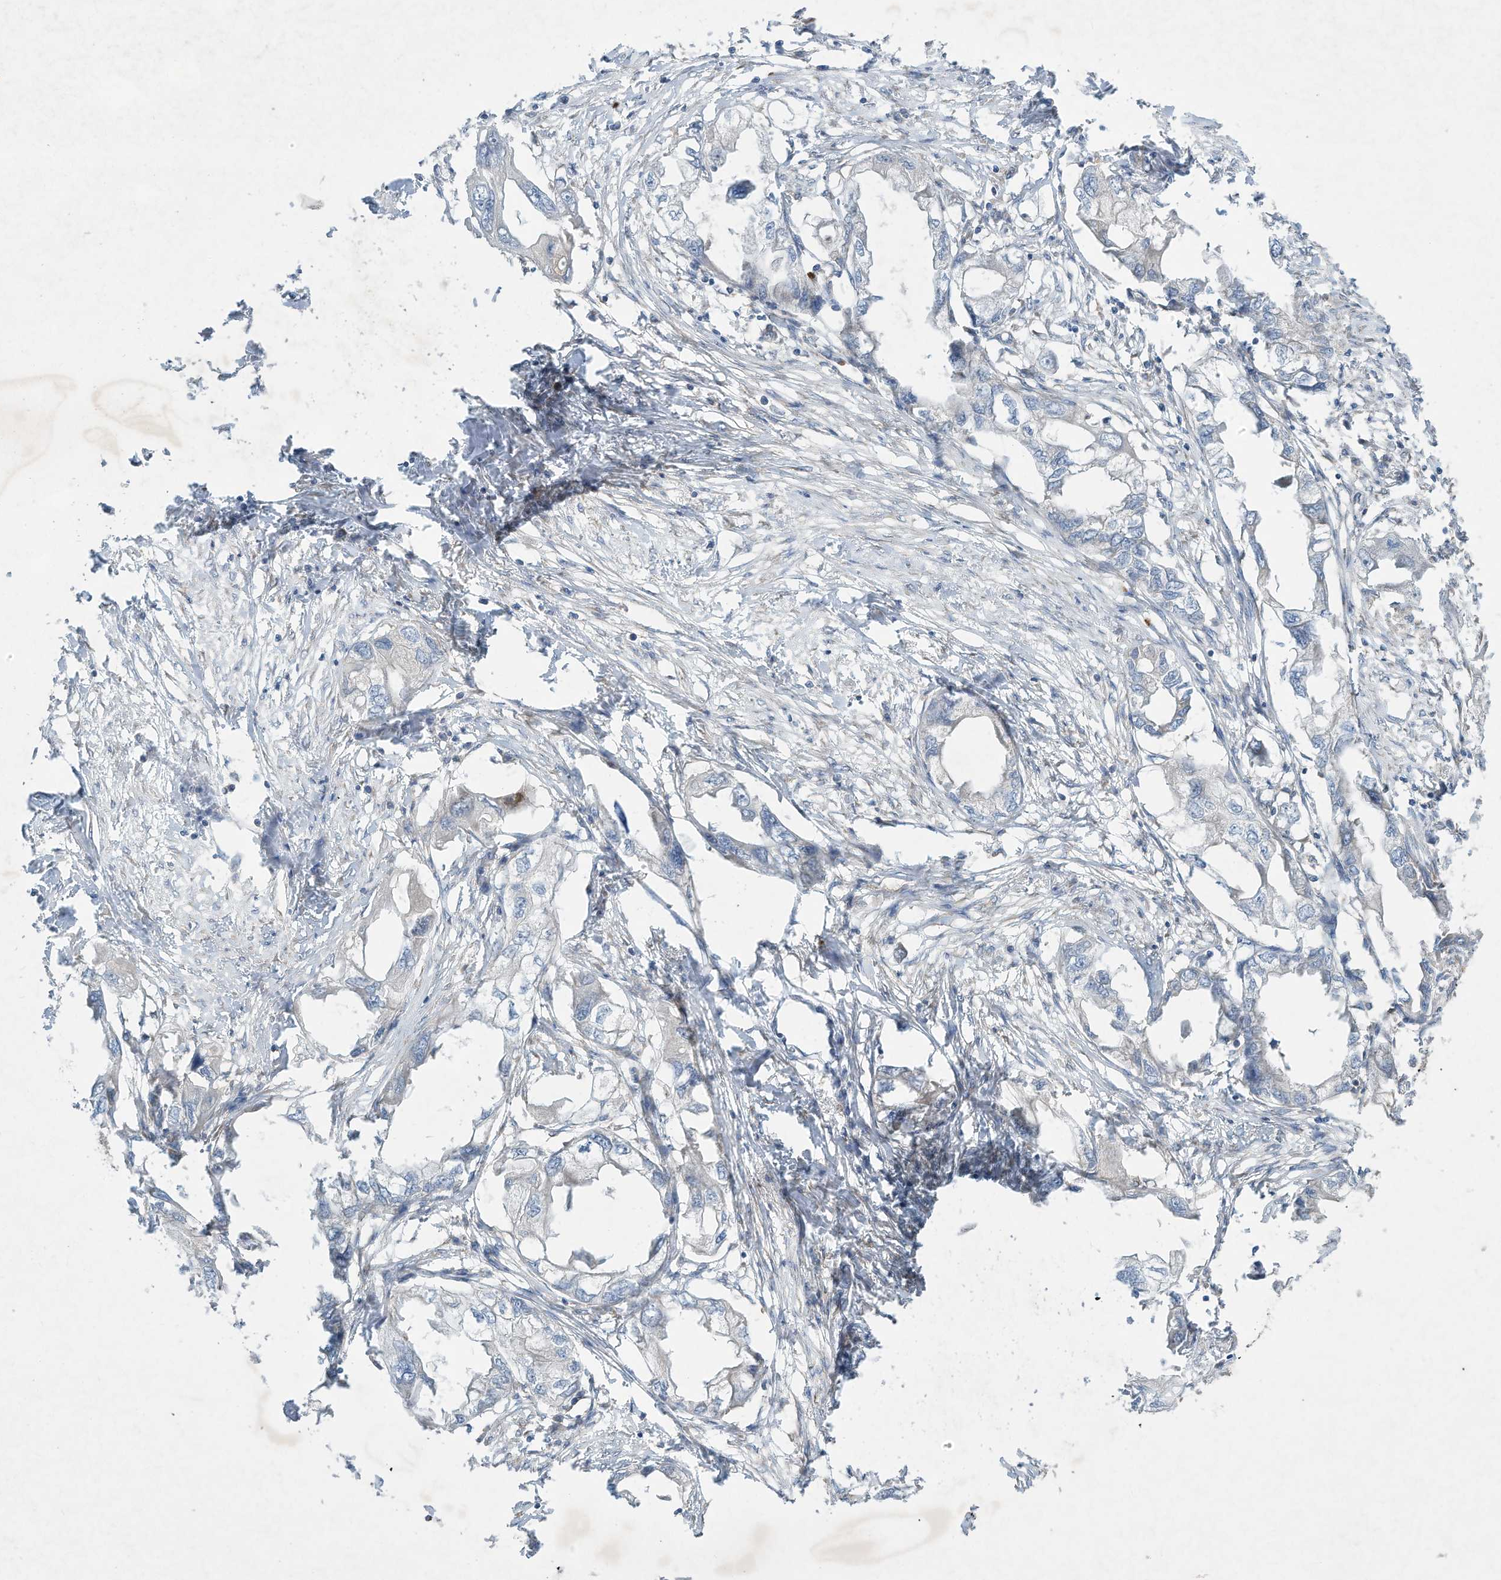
{"staining": {"intensity": "negative", "quantity": "none", "location": "none"}, "tissue": "endometrial cancer", "cell_type": "Tumor cells", "image_type": "cancer", "snomed": [{"axis": "morphology", "description": "Adenocarcinoma, NOS"}, {"axis": "morphology", "description": "Adenocarcinoma, metastatic, NOS"}, {"axis": "topography", "description": "Adipose tissue"}, {"axis": "topography", "description": "Endometrium"}], "caption": "DAB (3,3'-diaminobenzidine) immunohistochemical staining of metastatic adenocarcinoma (endometrial) demonstrates no significant positivity in tumor cells. The staining is performed using DAB brown chromogen with nuclei counter-stained in using hematoxylin.", "gene": "SYNJ2", "patient": {"sex": "female", "age": 67}}